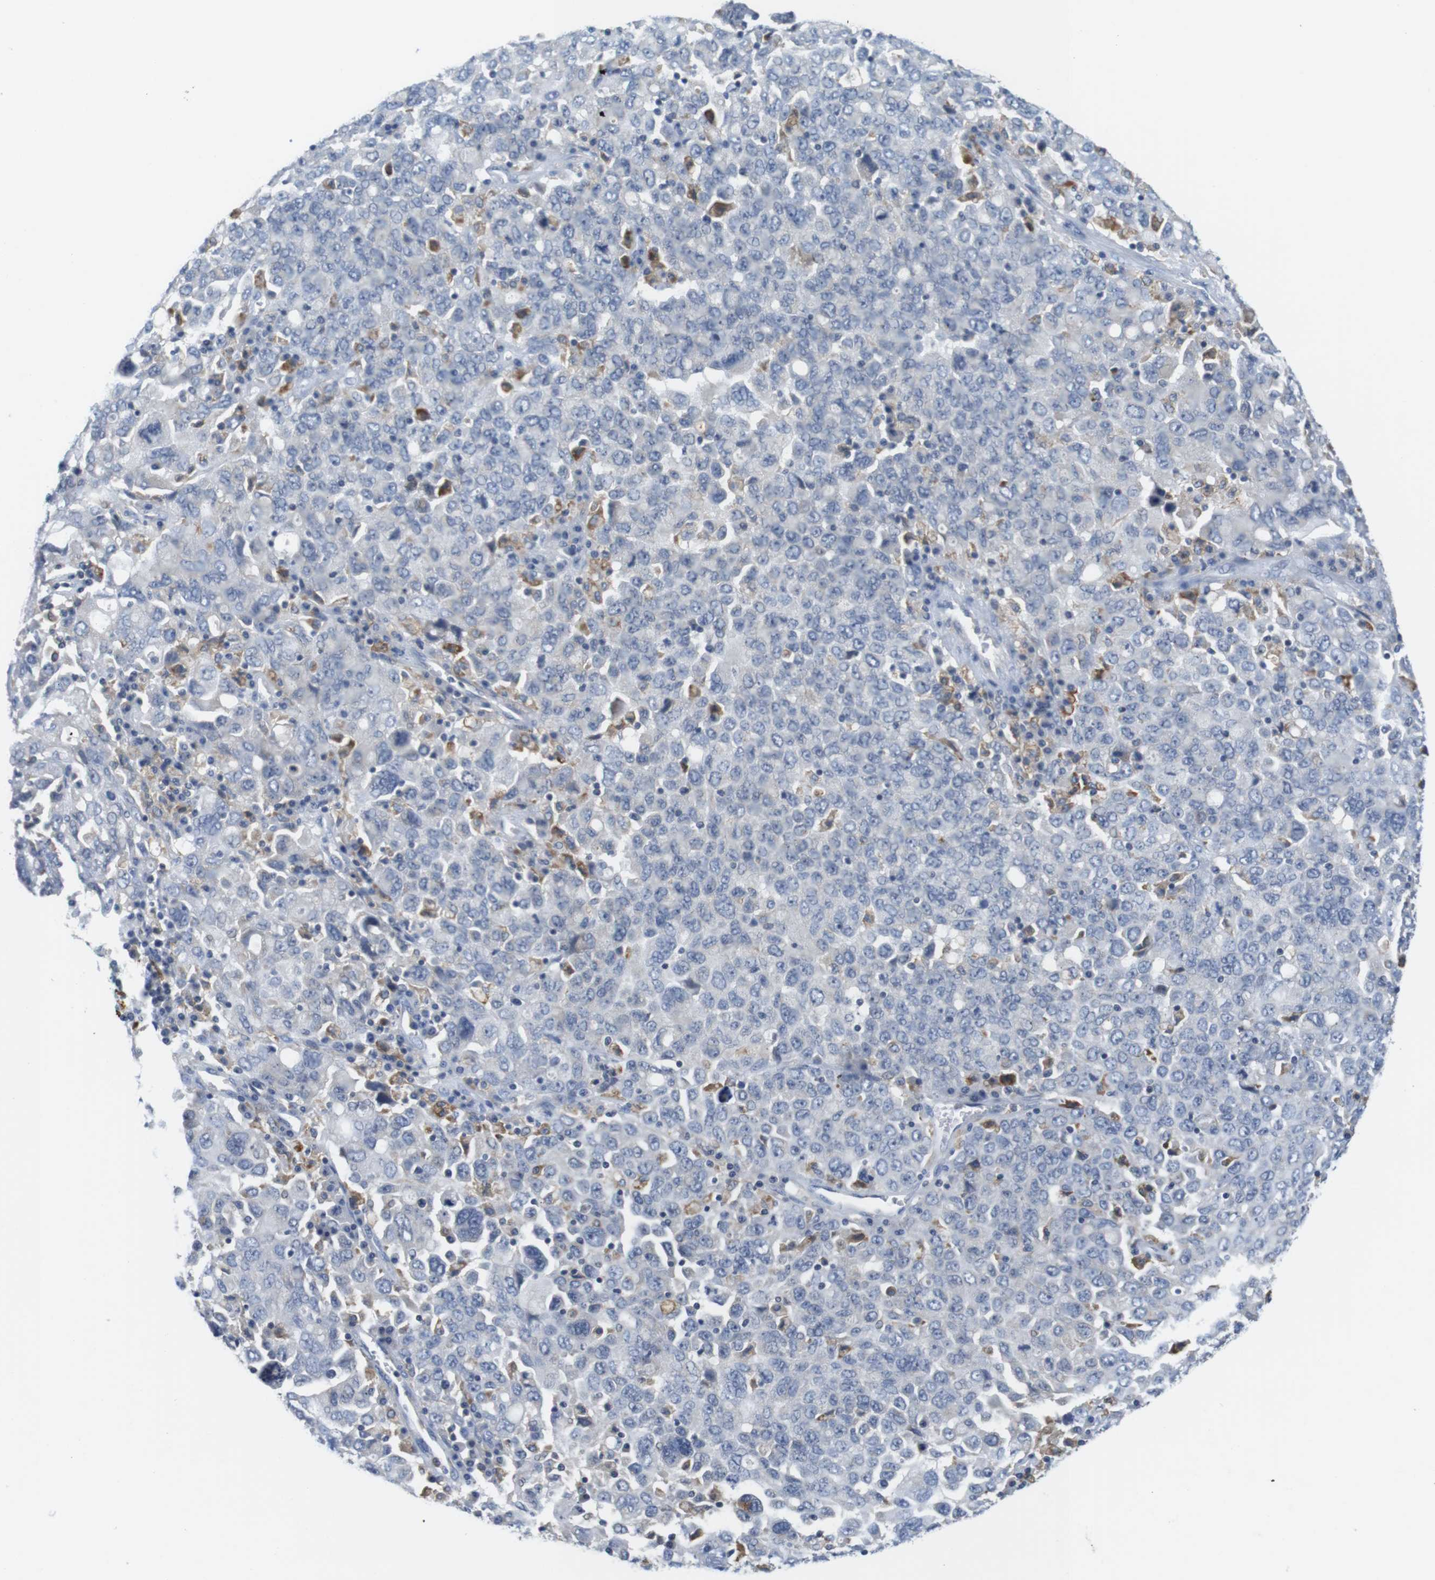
{"staining": {"intensity": "negative", "quantity": "none", "location": "none"}, "tissue": "ovarian cancer", "cell_type": "Tumor cells", "image_type": "cancer", "snomed": [{"axis": "morphology", "description": "Carcinoma, endometroid"}, {"axis": "topography", "description": "Ovary"}], "caption": "IHC micrograph of human ovarian endometroid carcinoma stained for a protein (brown), which displays no positivity in tumor cells.", "gene": "CNGA2", "patient": {"sex": "female", "age": 62}}